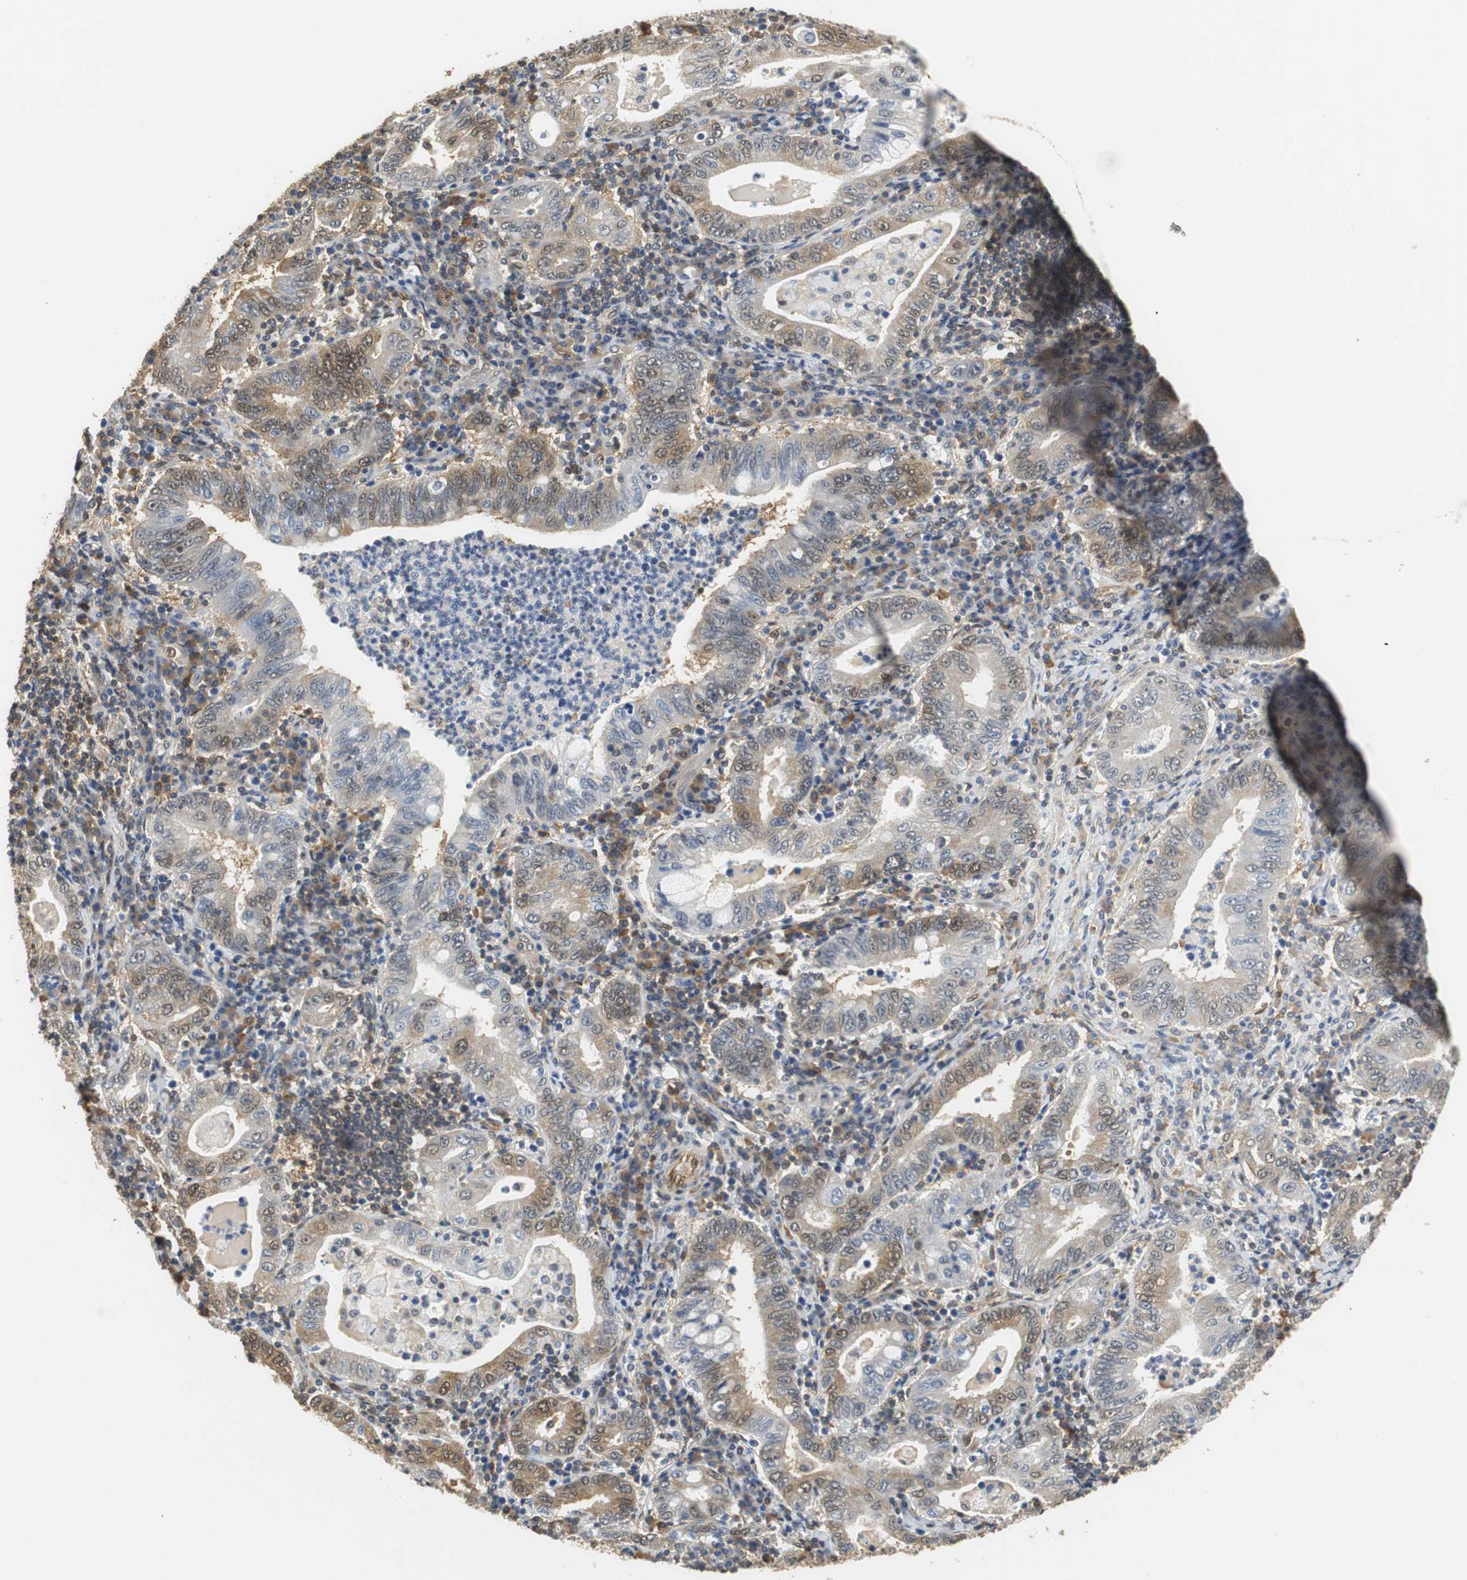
{"staining": {"intensity": "moderate", "quantity": ">75%", "location": "cytoplasmic/membranous,nuclear"}, "tissue": "stomach cancer", "cell_type": "Tumor cells", "image_type": "cancer", "snomed": [{"axis": "morphology", "description": "Normal tissue, NOS"}, {"axis": "morphology", "description": "Adenocarcinoma, NOS"}, {"axis": "topography", "description": "Esophagus"}, {"axis": "topography", "description": "Stomach, upper"}, {"axis": "topography", "description": "Peripheral nerve tissue"}], "caption": "Immunohistochemistry (IHC) of human adenocarcinoma (stomach) reveals medium levels of moderate cytoplasmic/membranous and nuclear positivity in approximately >75% of tumor cells.", "gene": "UBQLN2", "patient": {"sex": "male", "age": 62}}